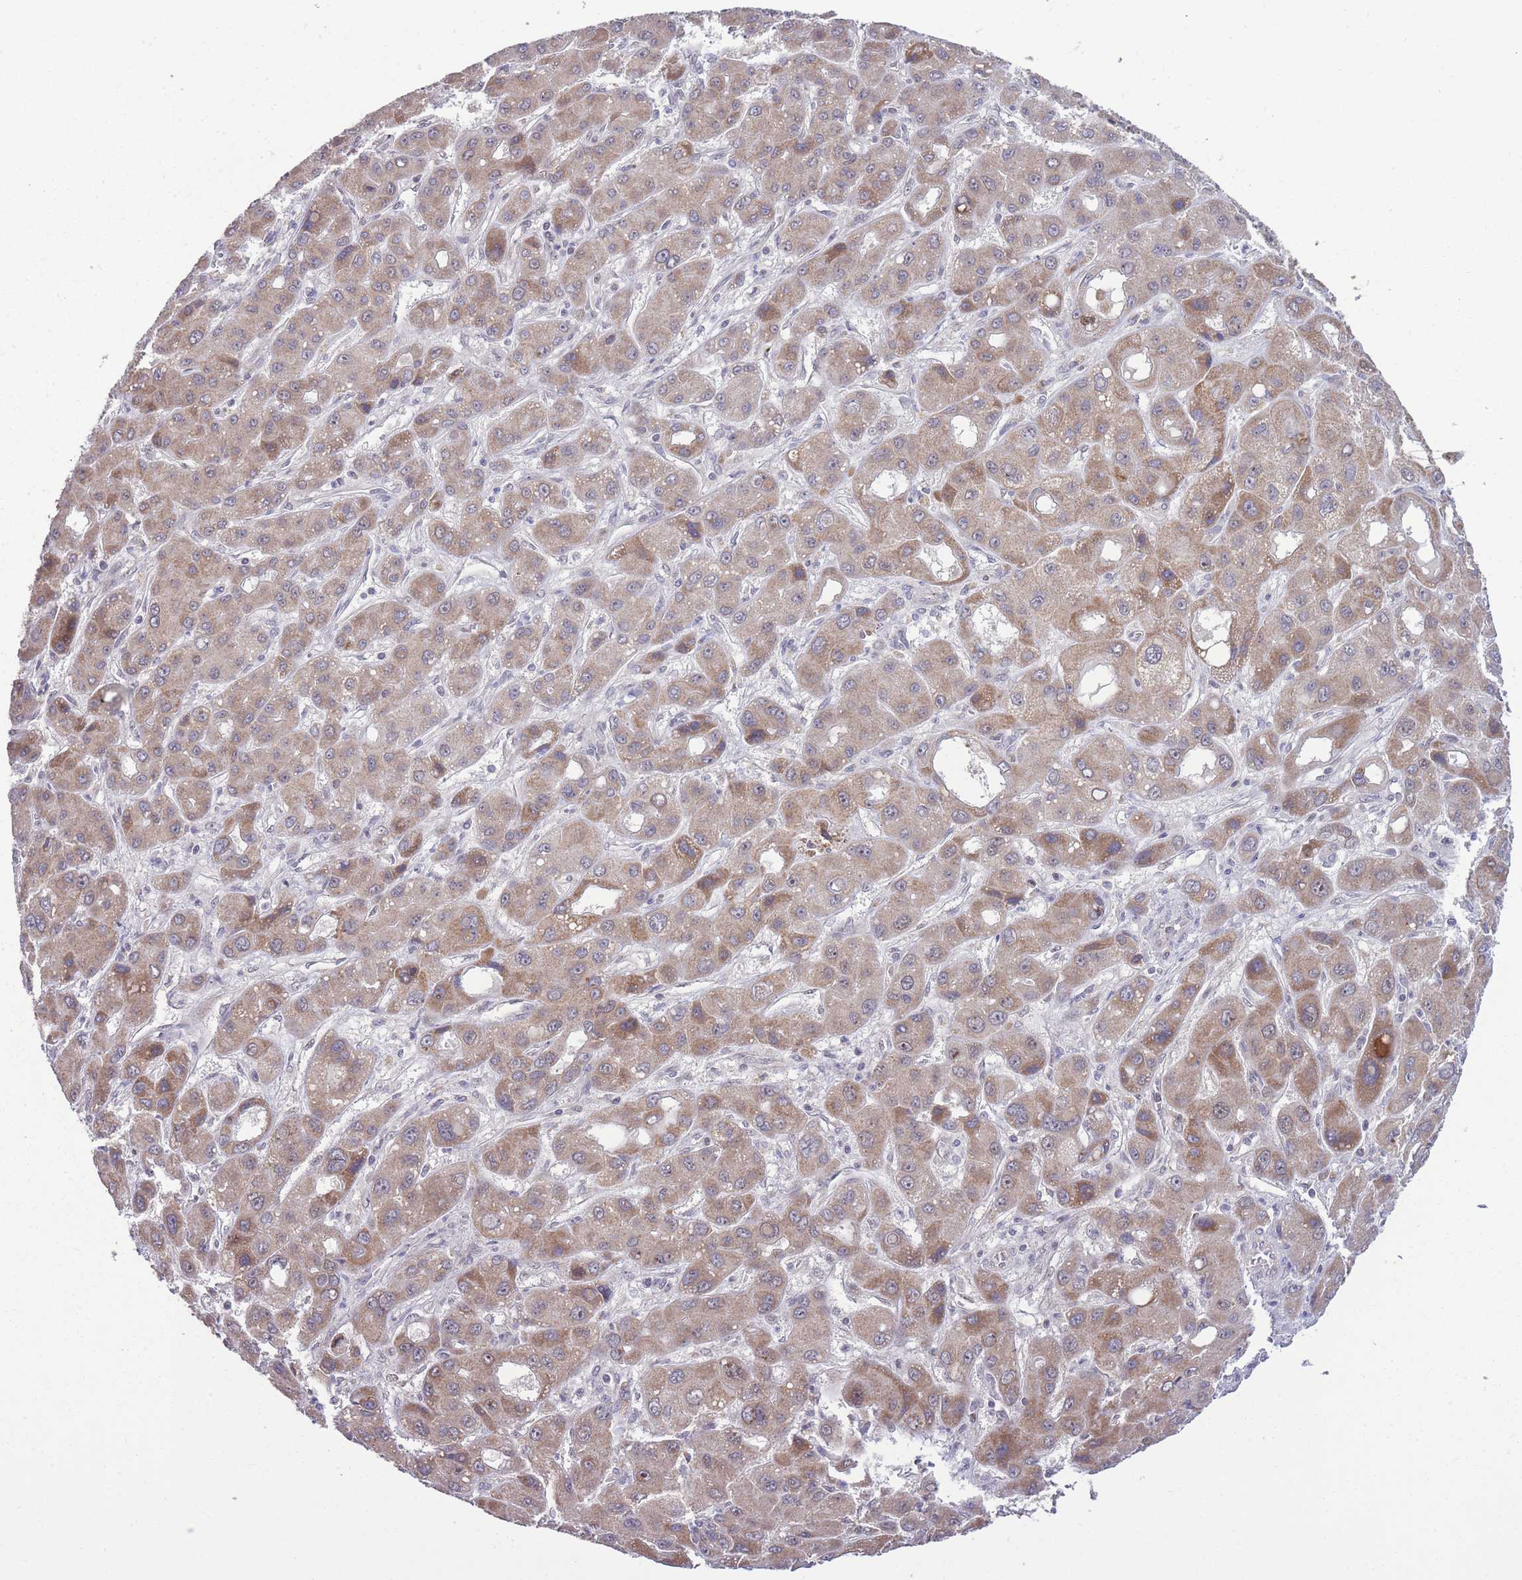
{"staining": {"intensity": "moderate", "quantity": ">75%", "location": "cytoplasmic/membranous"}, "tissue": "liver cancer", "cell_type": "Tumor cells", "image_type": "cancer", "snomed": [{"axis": "morphology", "description": "Carcinoma, Hepatocellular, NOS"}, {"axis": "topography", "description": "Liver"}], "caption": "This is an image of immunohistochemistry (IHC) staining of liver hepatocellular carcinoma, which shows moderate positivity in the cytoplasmic/membranous of tumor cells.", "gene": "MCIDAS", "patient": {"sex": "male", "age": 55}}